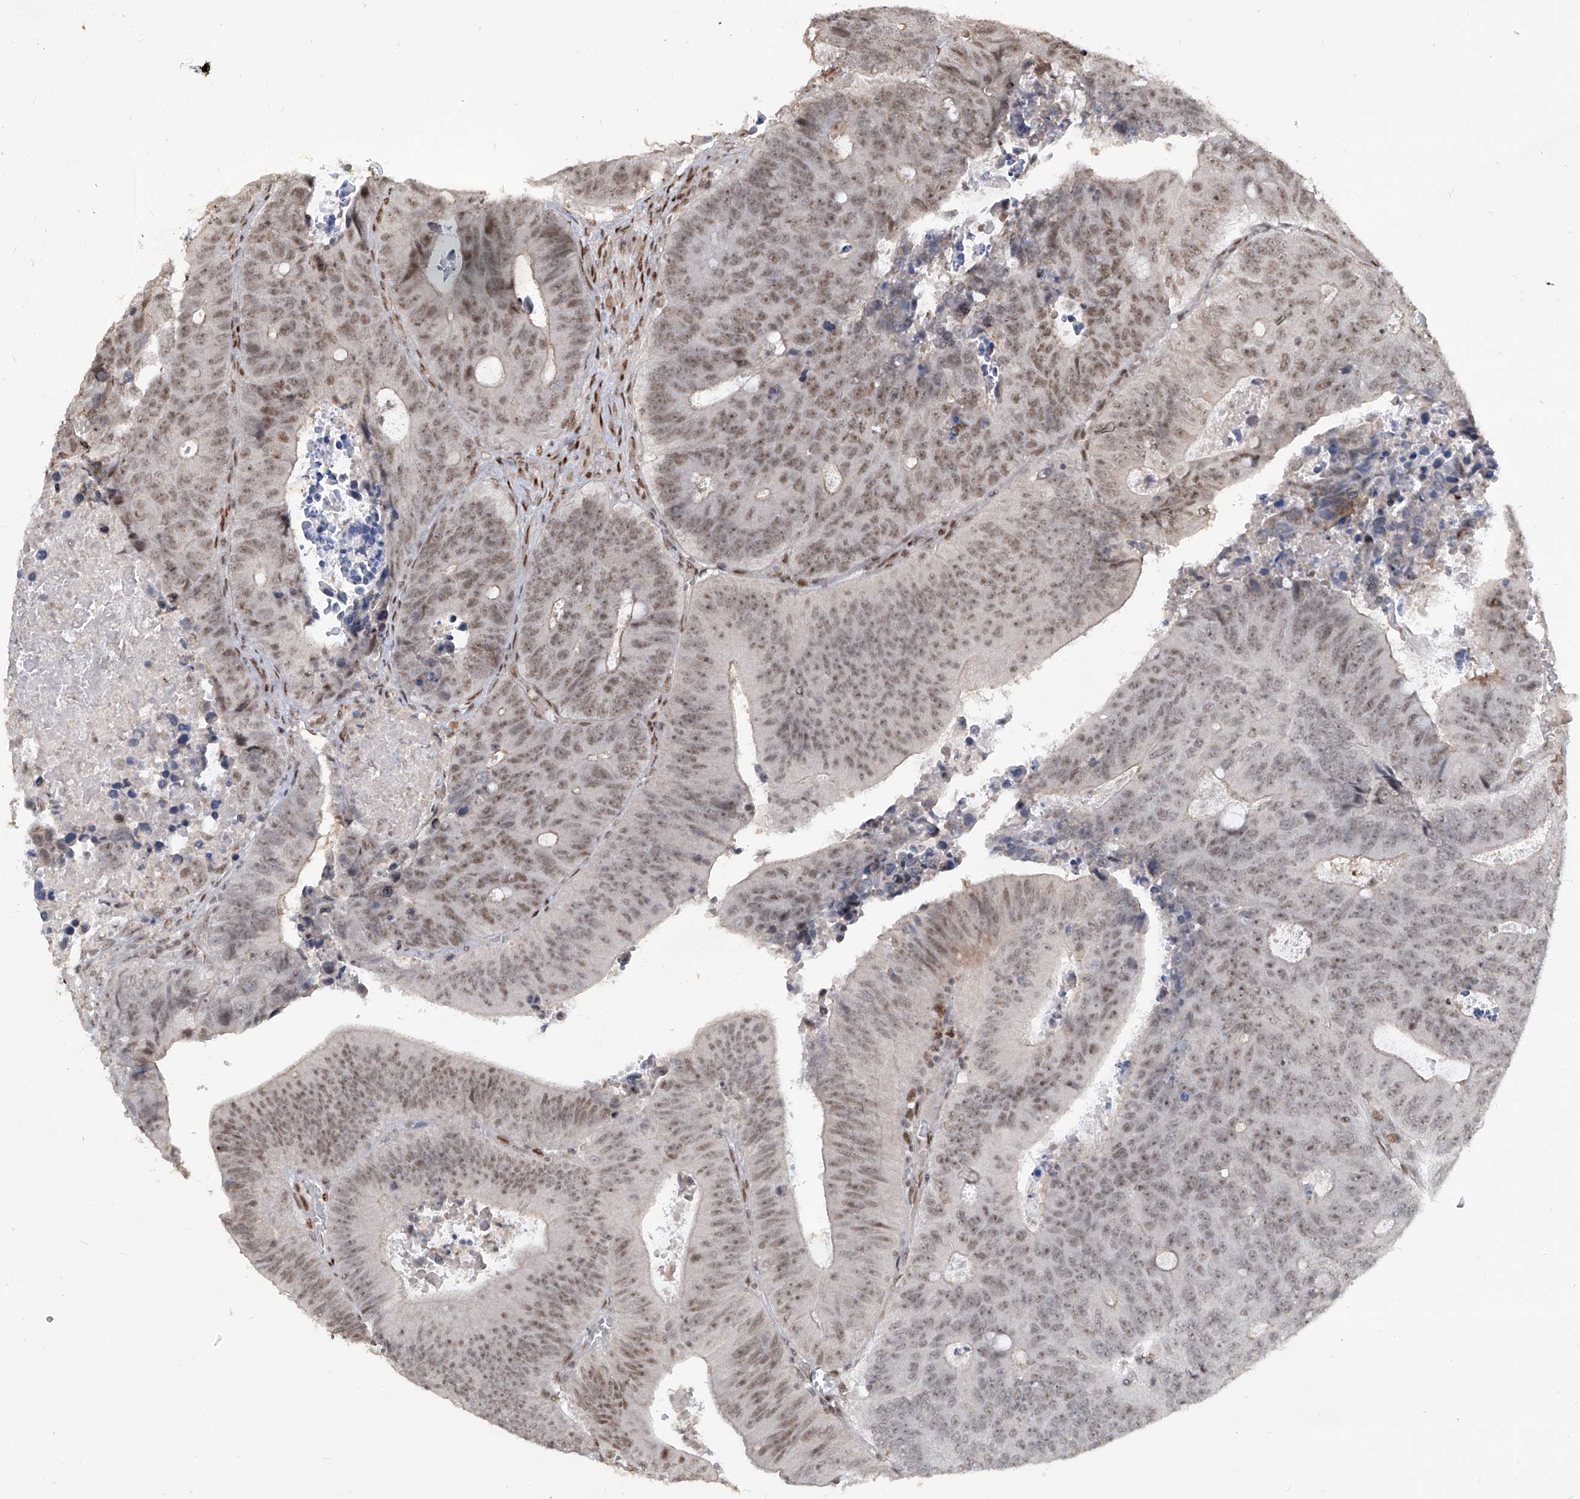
{"staining": {"intensity": "moderate", "quantity": ">75%", "location": "nuclear"}, "tissue": "colorectal cancer", "cell_type": "Tumor cells", "image_type": "cancer", "snomed": [{"axis": "morphology", "description": "Adenocarcinoma, NOS"}, {"axis": "topography", "description": "Colon"}], "caption": "Brown immunohistochemical staining in colorectal adenocarcinoma exhibits moderate nuclear staining in about >75% of tumor cells.", "gene": "IRF2", "patient": {"sex": "male", "age": 87}}